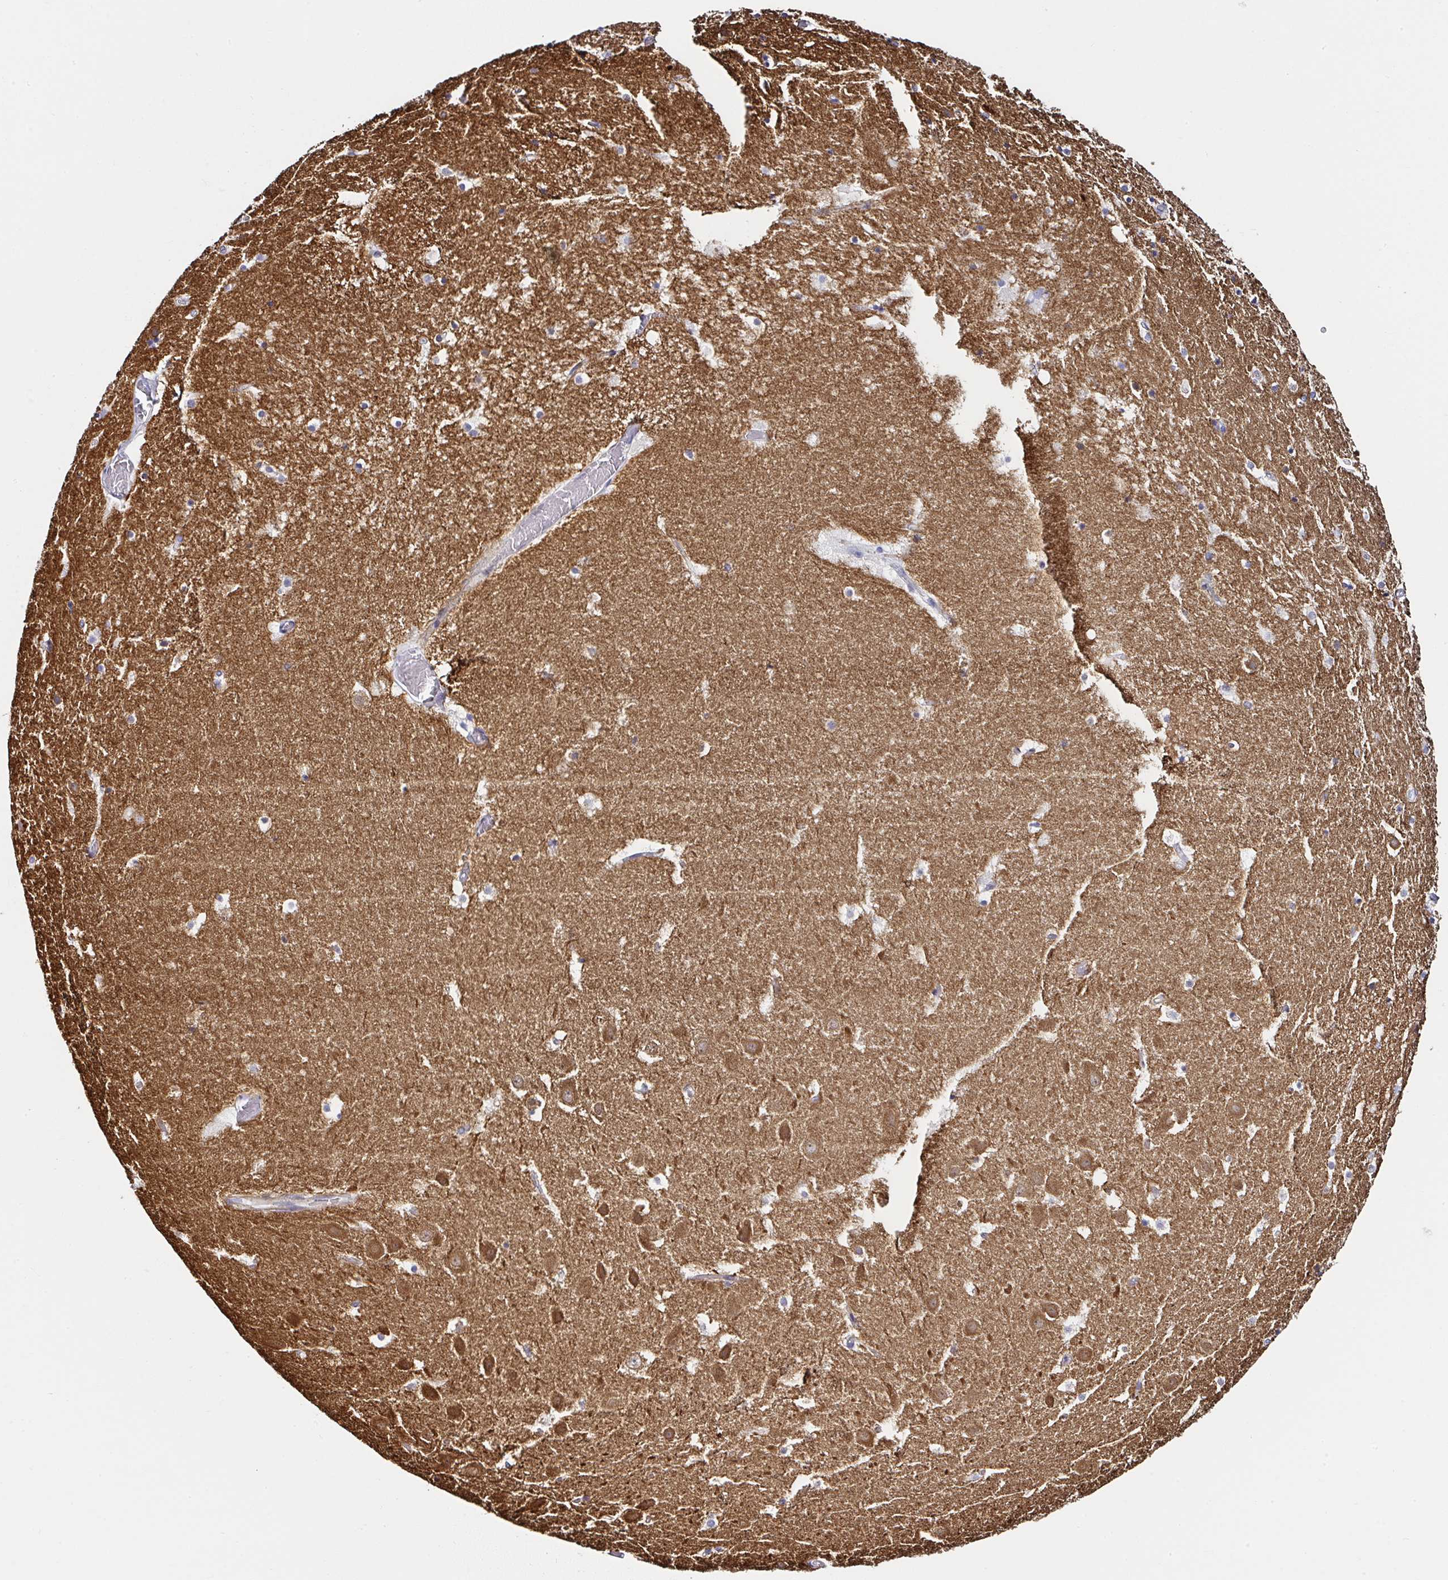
{"staining": {"intensity": "moderate", "quantity": "<25%", "location": "cytoplasmic/membranous"}, "tissue": "hippocampus", "cell_type": "Glial cells", "image_type": "normal", "snomed": [{"axis": "morphology", "description": "Normal tissue, NOS"}, {"axis": "topography", "description": "Hippocampus"}], "caption": "A photomicrograph of hippocampus stained for a protein reveals moderate cytoplasmic/membranous brown staining in glial cells. (DAB IHC with brightfield microscopy, high magnification).", "gene": "PPFIA4", "patient": {"sex": "female", "age": 52}}